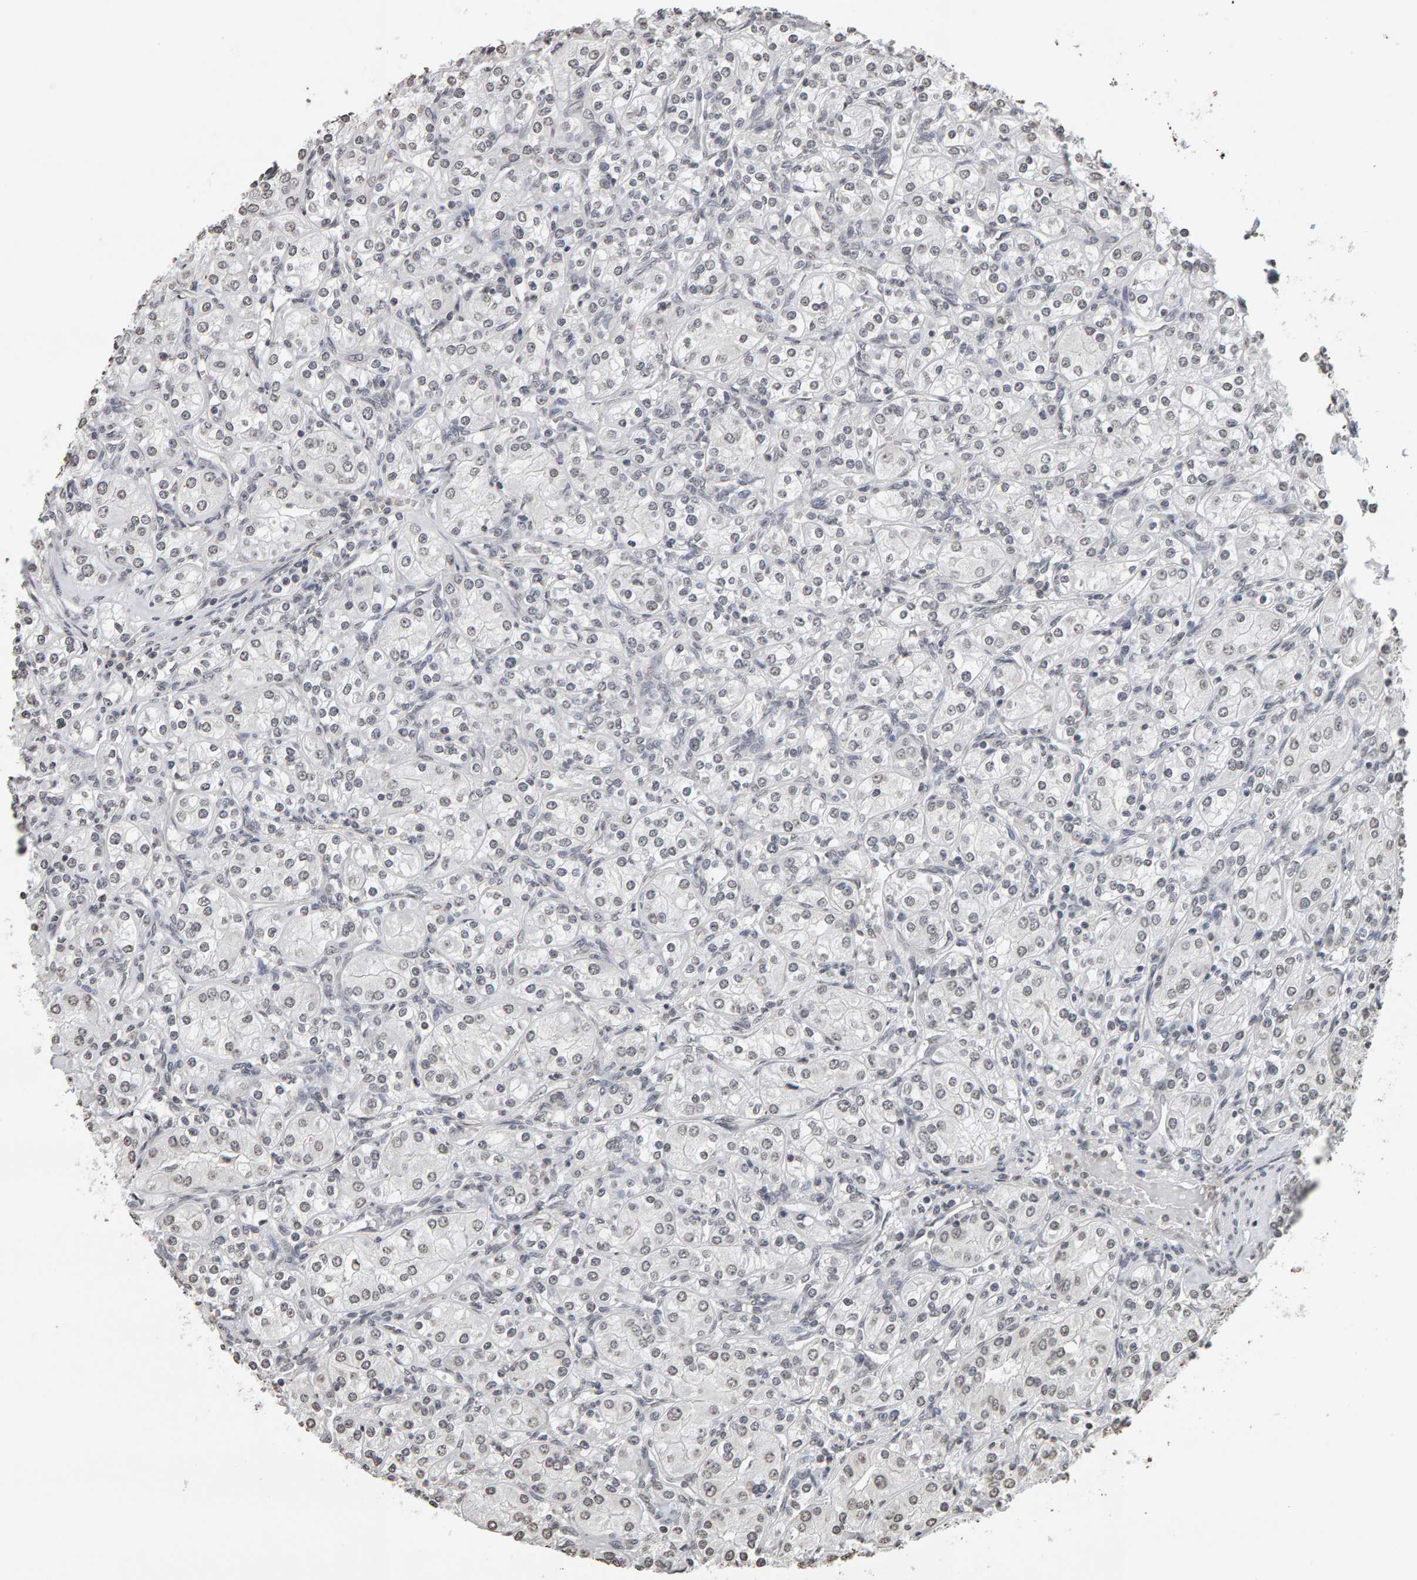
{"staining": {"intensity": "weak", "quantity": "25%-75%", "location": "nuclear"}, "tissue": "renal cancer", "cell_type": "Tumor cells", "image_type": "cancer", "snomed": [{"axis": "morphology", "description": "Adenocarcinoma, NOS"}, {"axis": "topography", "description": "Kidney"}], "caption": "Immunohistochemistry of renal cancer (adenocarcinoma) shows low levels of weak nuclear positivity in about 25%-75% of tumor cells.", "gene": "AFF4", "patient": {"sex": "male", "age": 77}}